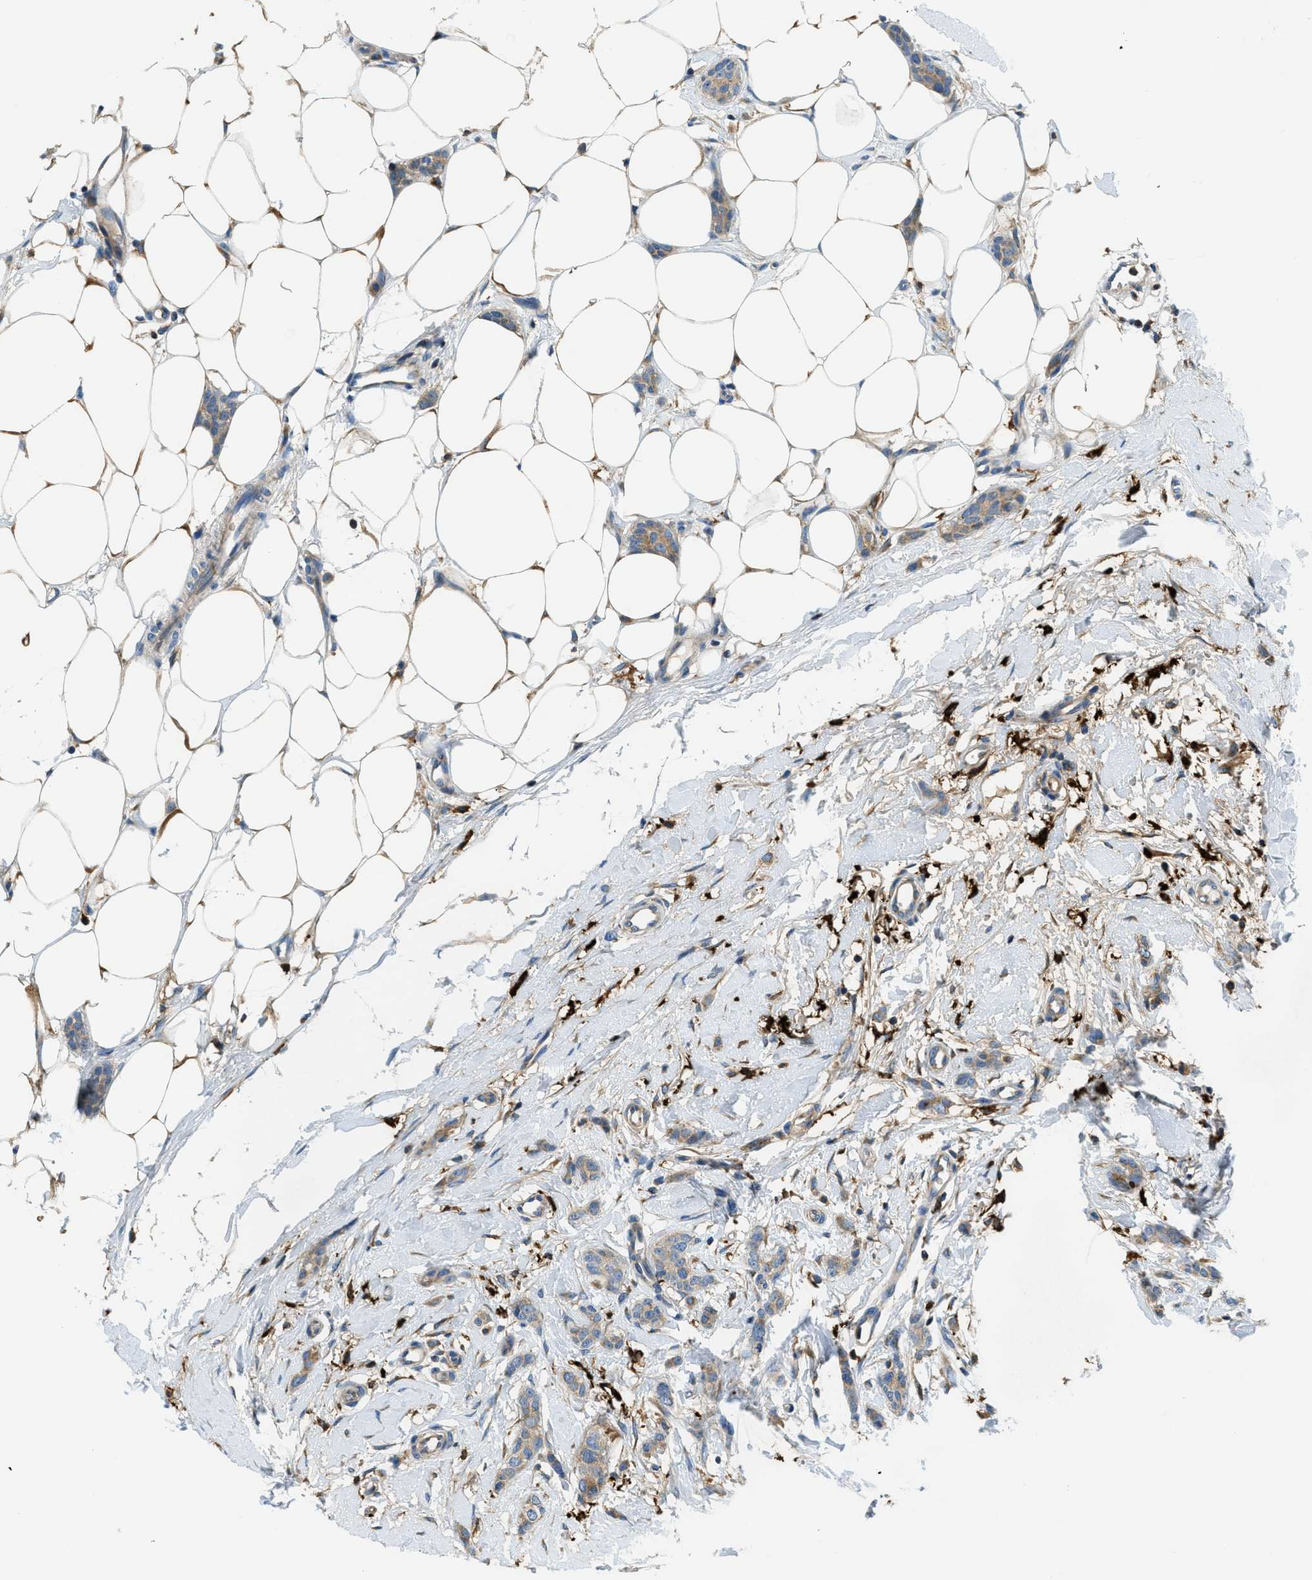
{"staining": {"intensity": "weak", "quantity": ">75%", "location": "cytoplasmic/membranous"}, "tissue": "breast cancer", "cell_type": "Tumor cells", "image_type": "cancer", "snomed": [{"axis": "morphology", "description": "Lobular carcinoma"}, {"axis": "topography", "description": "Skin"}, {"axis": "topography", "description": "Breast"}], "caption": "Lobular carcinoma (breast) stained with immunohistochemistry demonstrates weak cytoplasmic/membranous expression in approximately >75% of tumor cells.", "gene": "RFFL", "patient": {"sex": "female", "age": 46}}